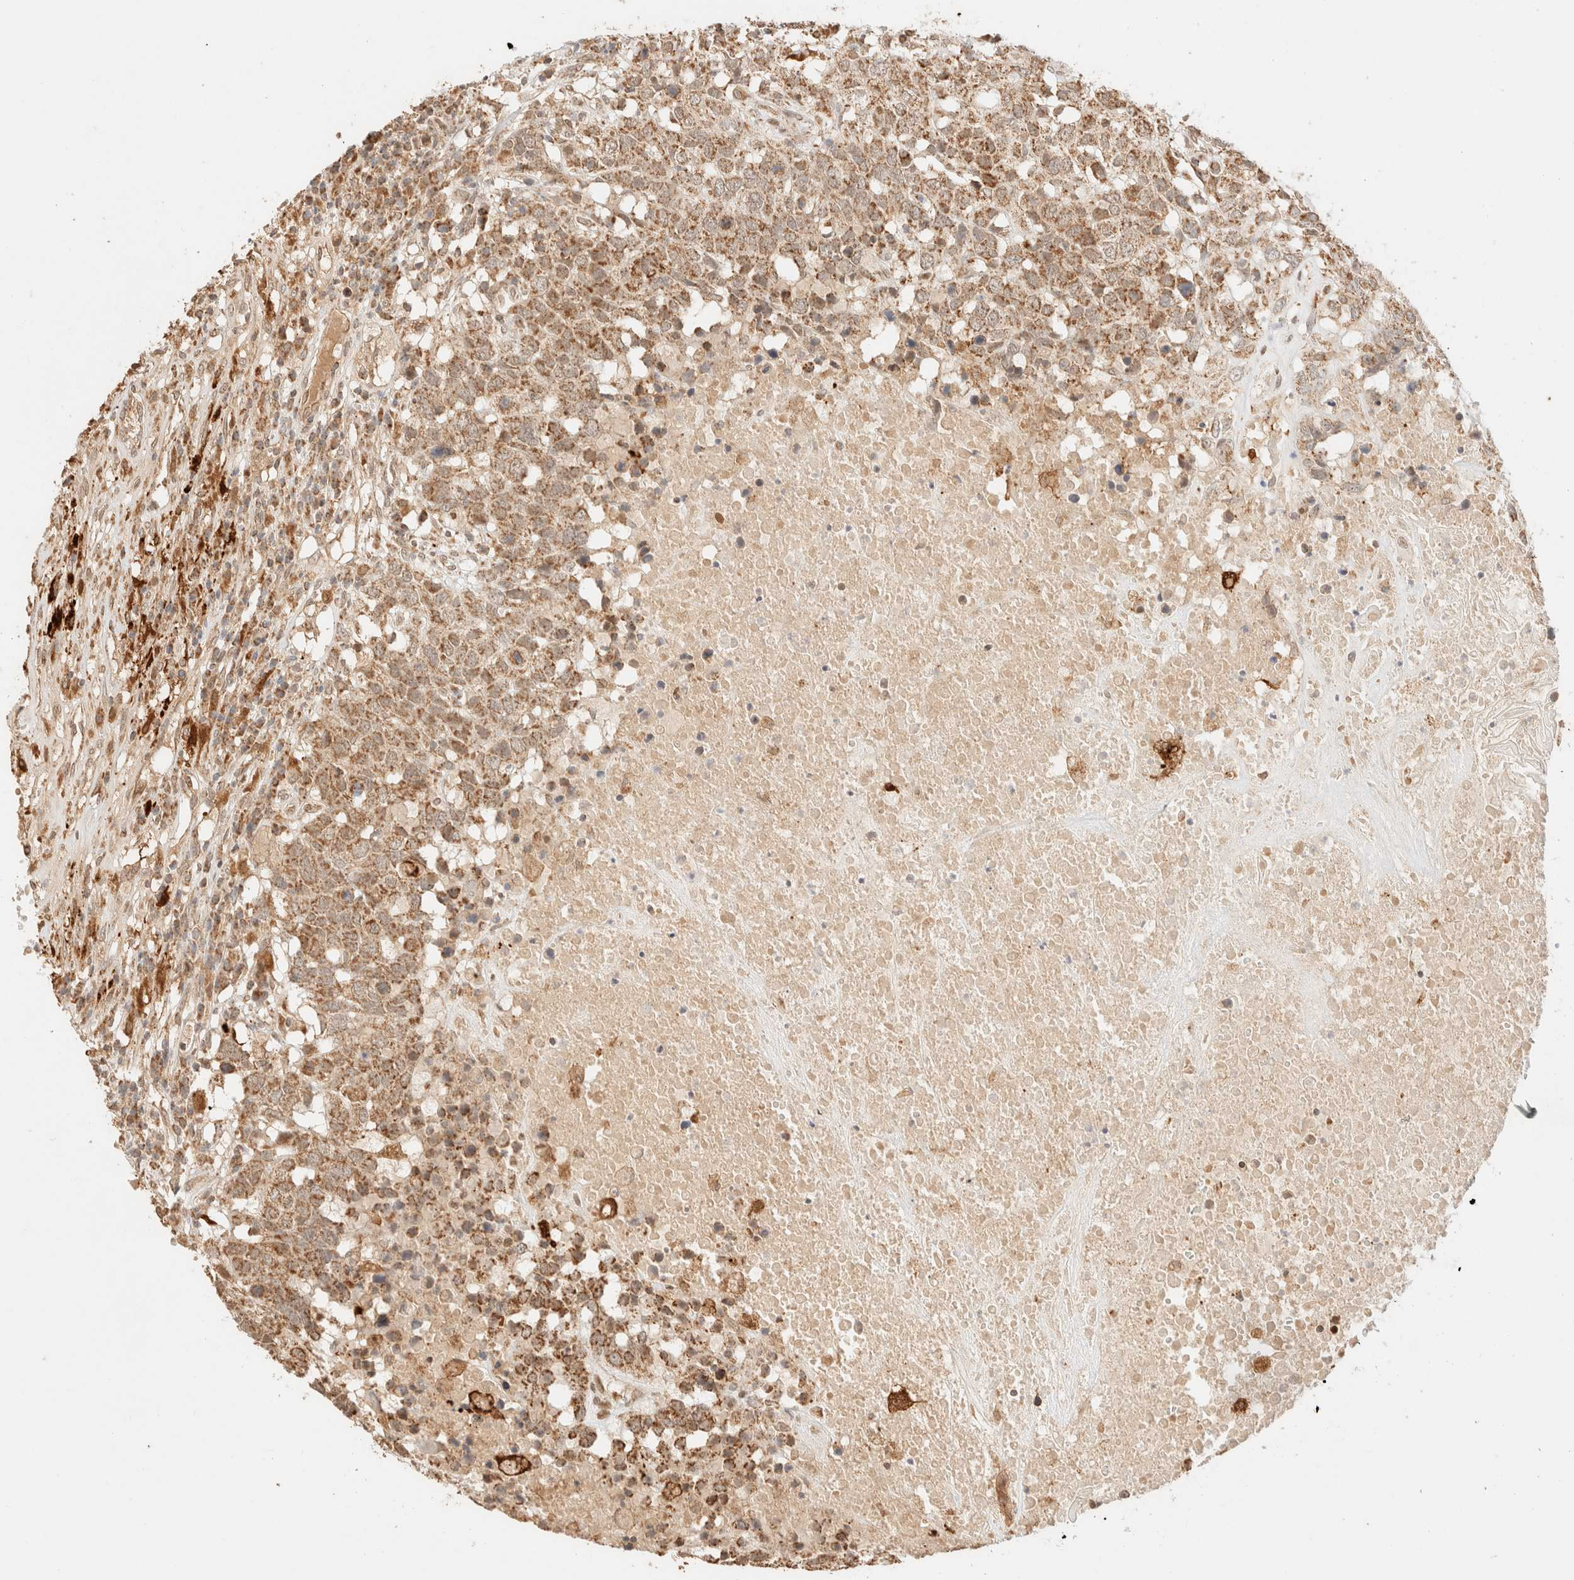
{"staining": {"intensity": "moderate", "quantity": ">75%", "location": "cytoplasmic/membranous"}, "tissue": "head and neck cancer", "cell_type": "Tumor cells", "image_type": "cancer", "snomed": [{"axis": "morphology", "description": "Squamous cell carcinoma, NOS"}, {"axis": "topography", "description": "Head-Neck"}], "caption": "Head and neck cancer was stained to show a protein in brown. There is medium levels of moderate cytoplasmic/membranous expression in approximately >75% of tumor cells. The staining was performed using DAB (3,3'-diaminobenzidine), with brown indicating positive protein expression. Nuclei are stained blue with hematoxylin.", "gene": "TACO1", "patient": {"sex": "male", "age": 66}}